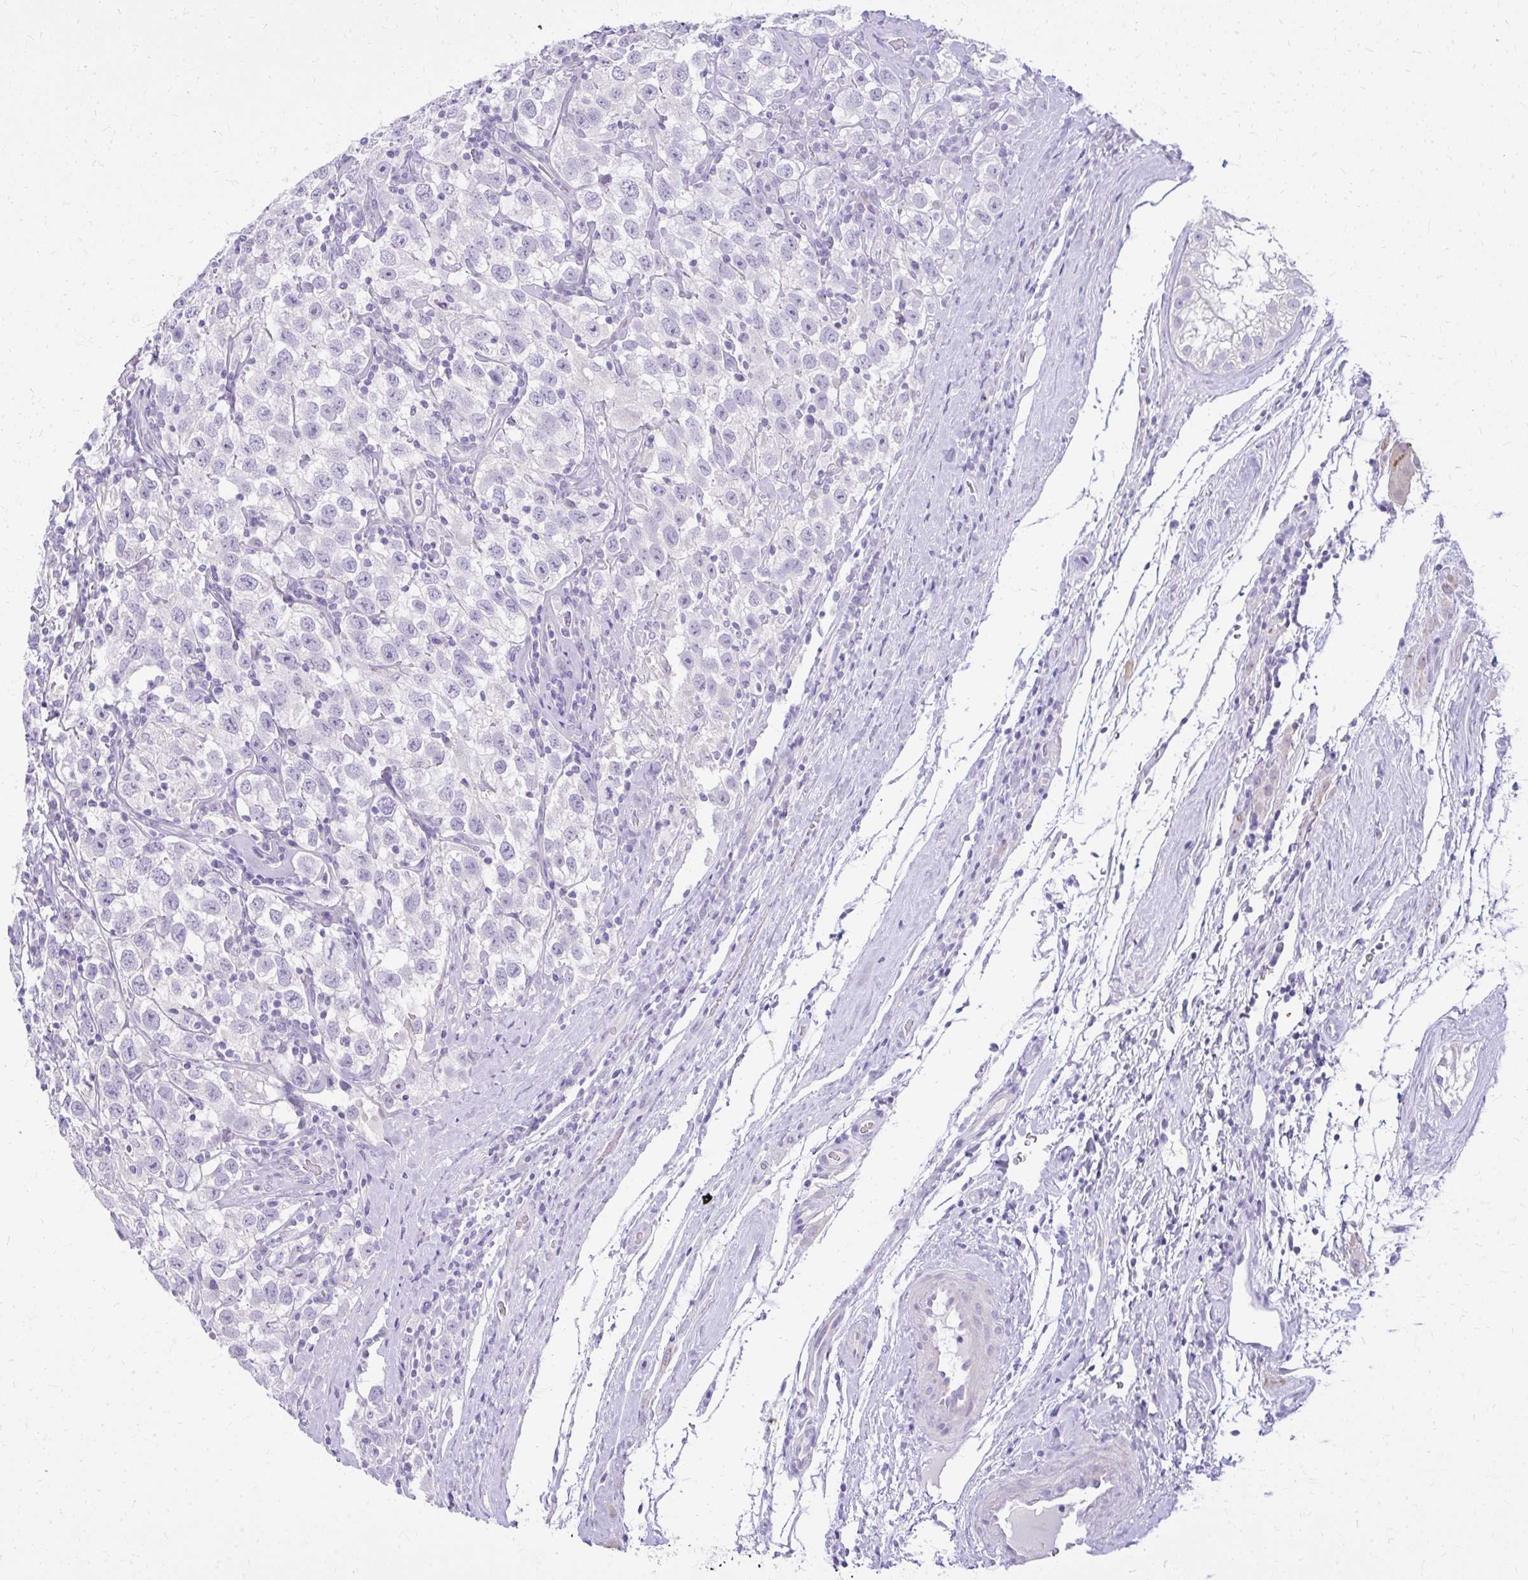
{"staining": {"intensity": "negative", "quantity": "none", "location": "none"}, "tissue": "testis cancer", "cell_type": "Tumor cells", "image_type": "cancer", "snomed": [{"axis": "morphology", "description": "Seminoma, NOS"}, {"axis": "topography", "description": "Testis"}], "caption": "The immunohistochemistry (IHC) micrograph has no significant staining in tumor cells of seminoma (testis) tissue.", "gene": "PRAP1", "patient": {"sex": "male", "age": 41}}